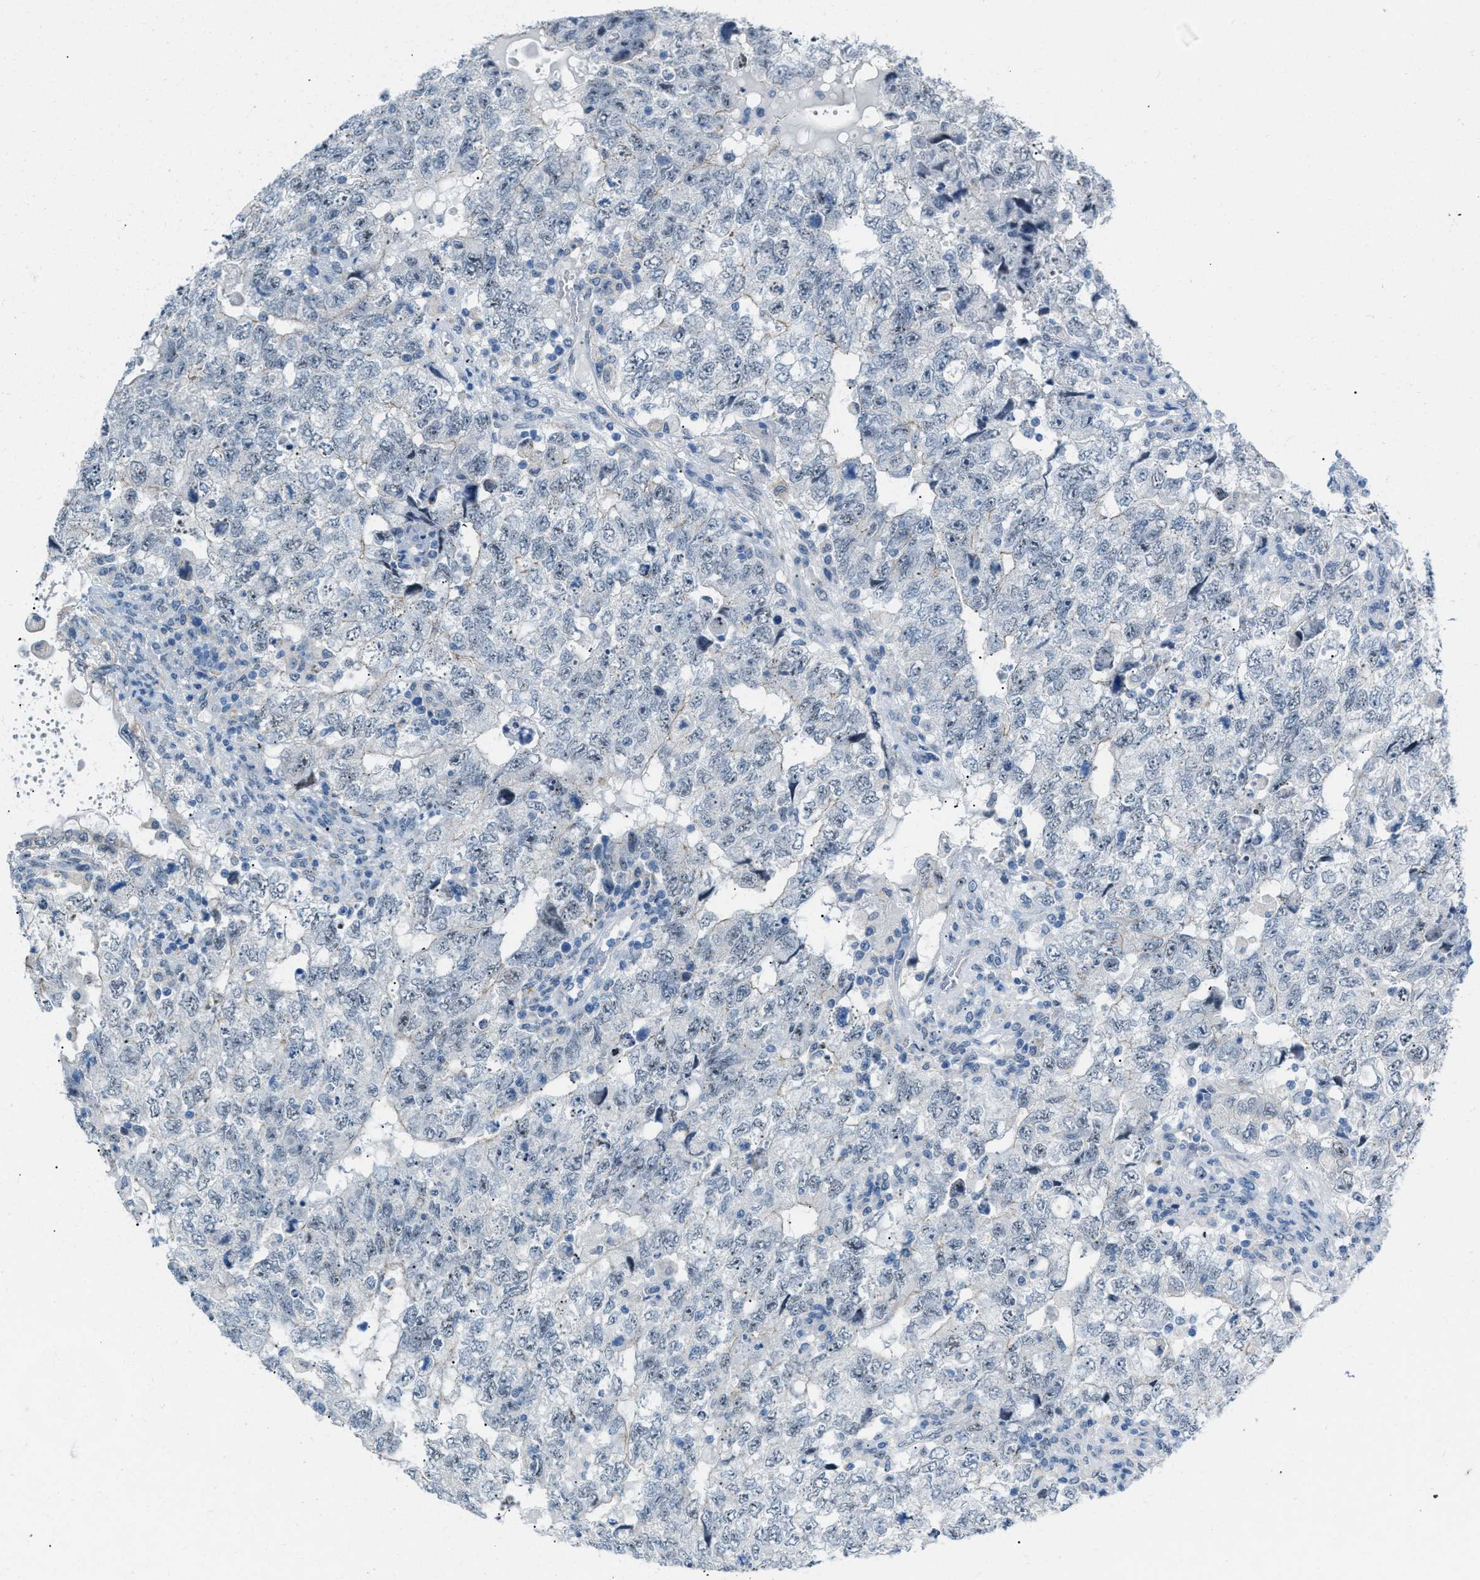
{"staining": {"intensity": "negative", "quantity": "none", "location": "none"}, "tissue": "testis cancer", "cell_type": "Tumor cells", "image_type": "cancer", "snomed": [{"axis": "morphology", "description": "Carcinoma, Embryonal, NOS"}, {"axis": "topography", "description": "Testis"}], "caption": "Tumor cells are negative for protein expression in human testis cancer (embryonal carcinoma). (DAB IHC with hematoxylin counter stain).", "gene": "PHRF1", "patient": {"sex": "male", "age": 36}}